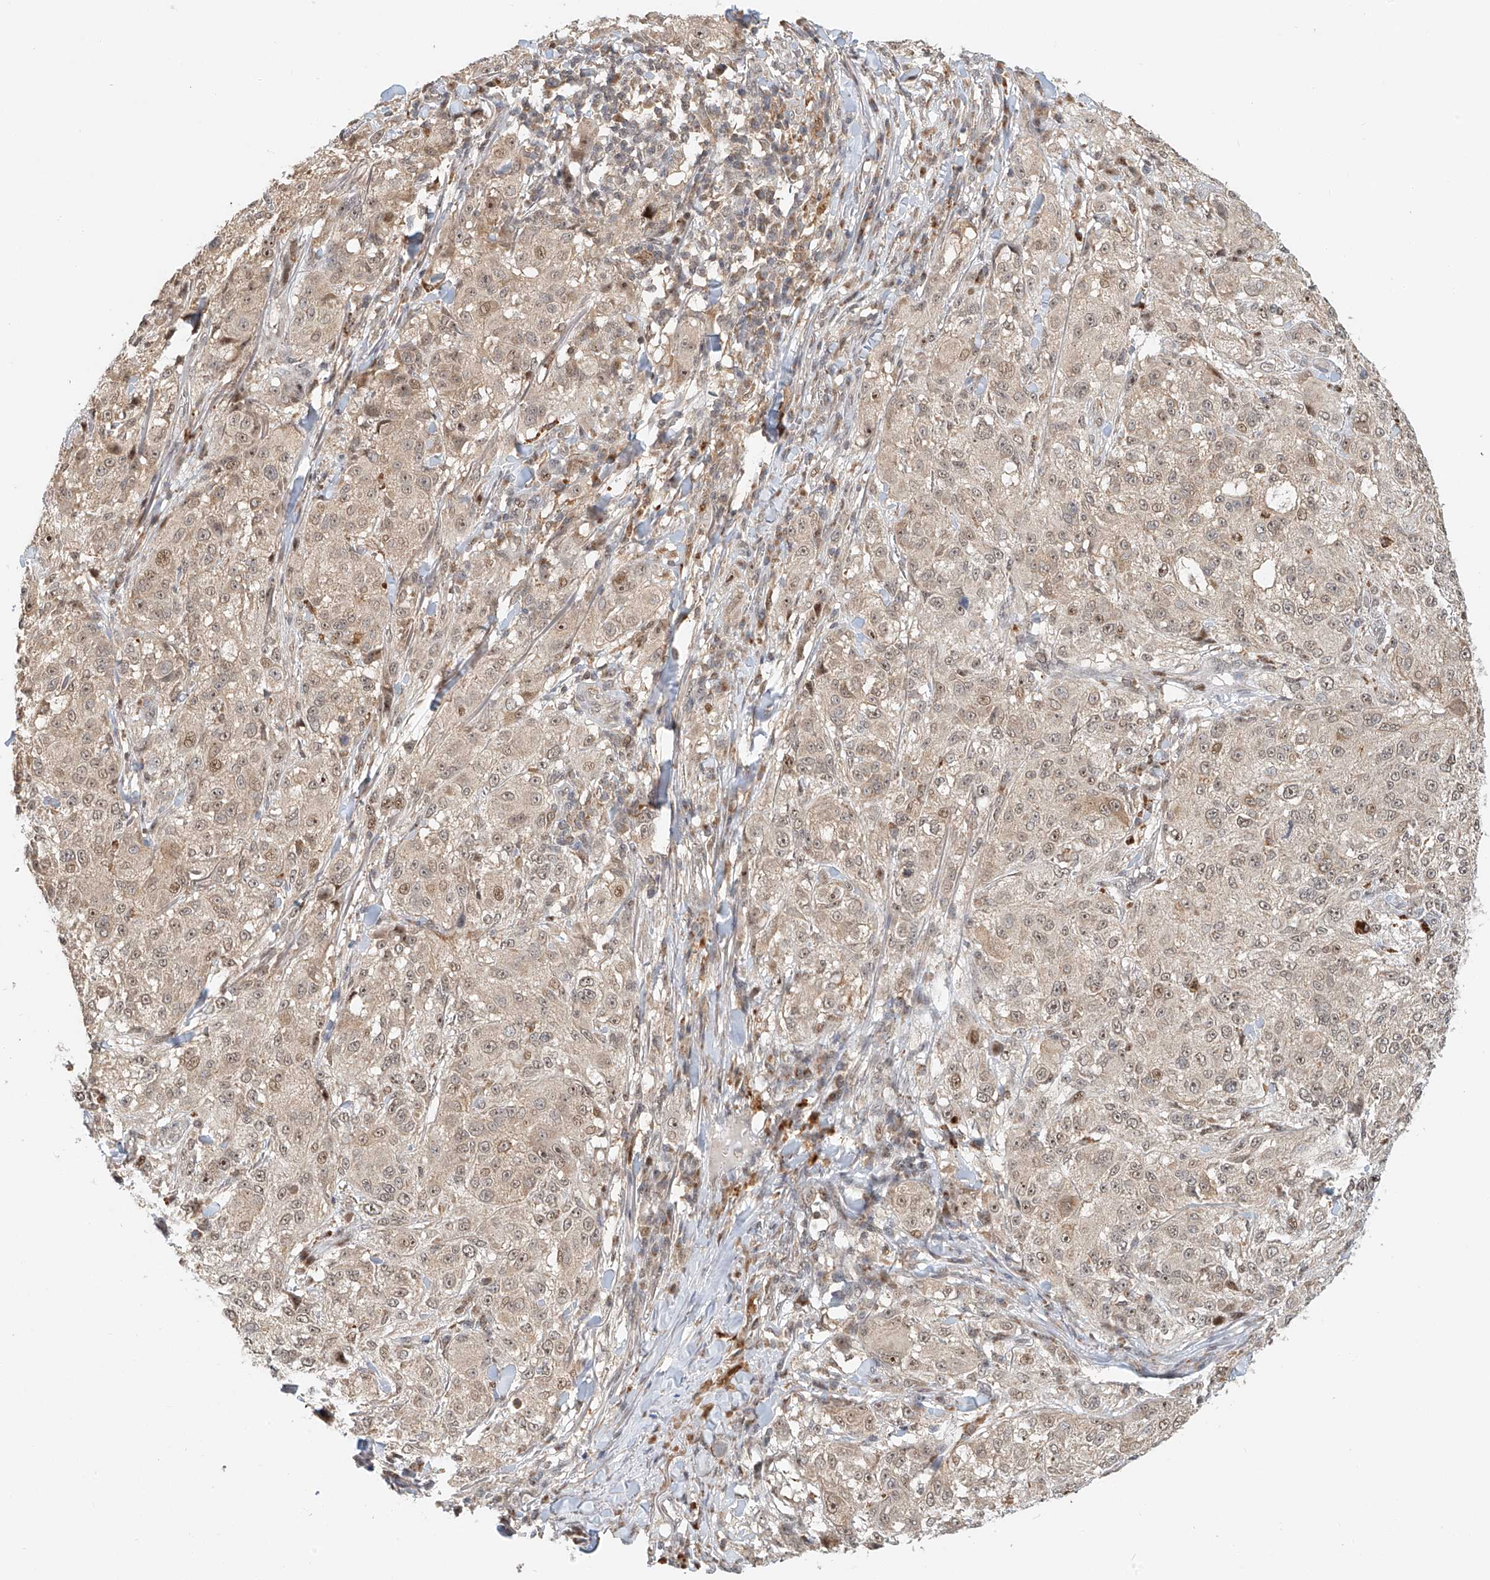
{"staining": {"intensity": "weak", "quantity": "25%-75%", "location": "nuclear"}, "tissue": "melanoma", "cell_type": "Tumor cells", "image_type": "cancer", "snomed": [{"axis": "morphology", "description": "Necrosis, NOS"}, {"axis": "morphology", "description": "Malignant melanoma, NOS"}, {"axis": "topography", "description": "Skin"}], "caption": "Human melanoma stained with a brown dye reveals weak nuclear positive staining in about 25%-75% of tumor cells.", "gene": "SYTL3", "patient": {"sex": "female", "age": 87}}